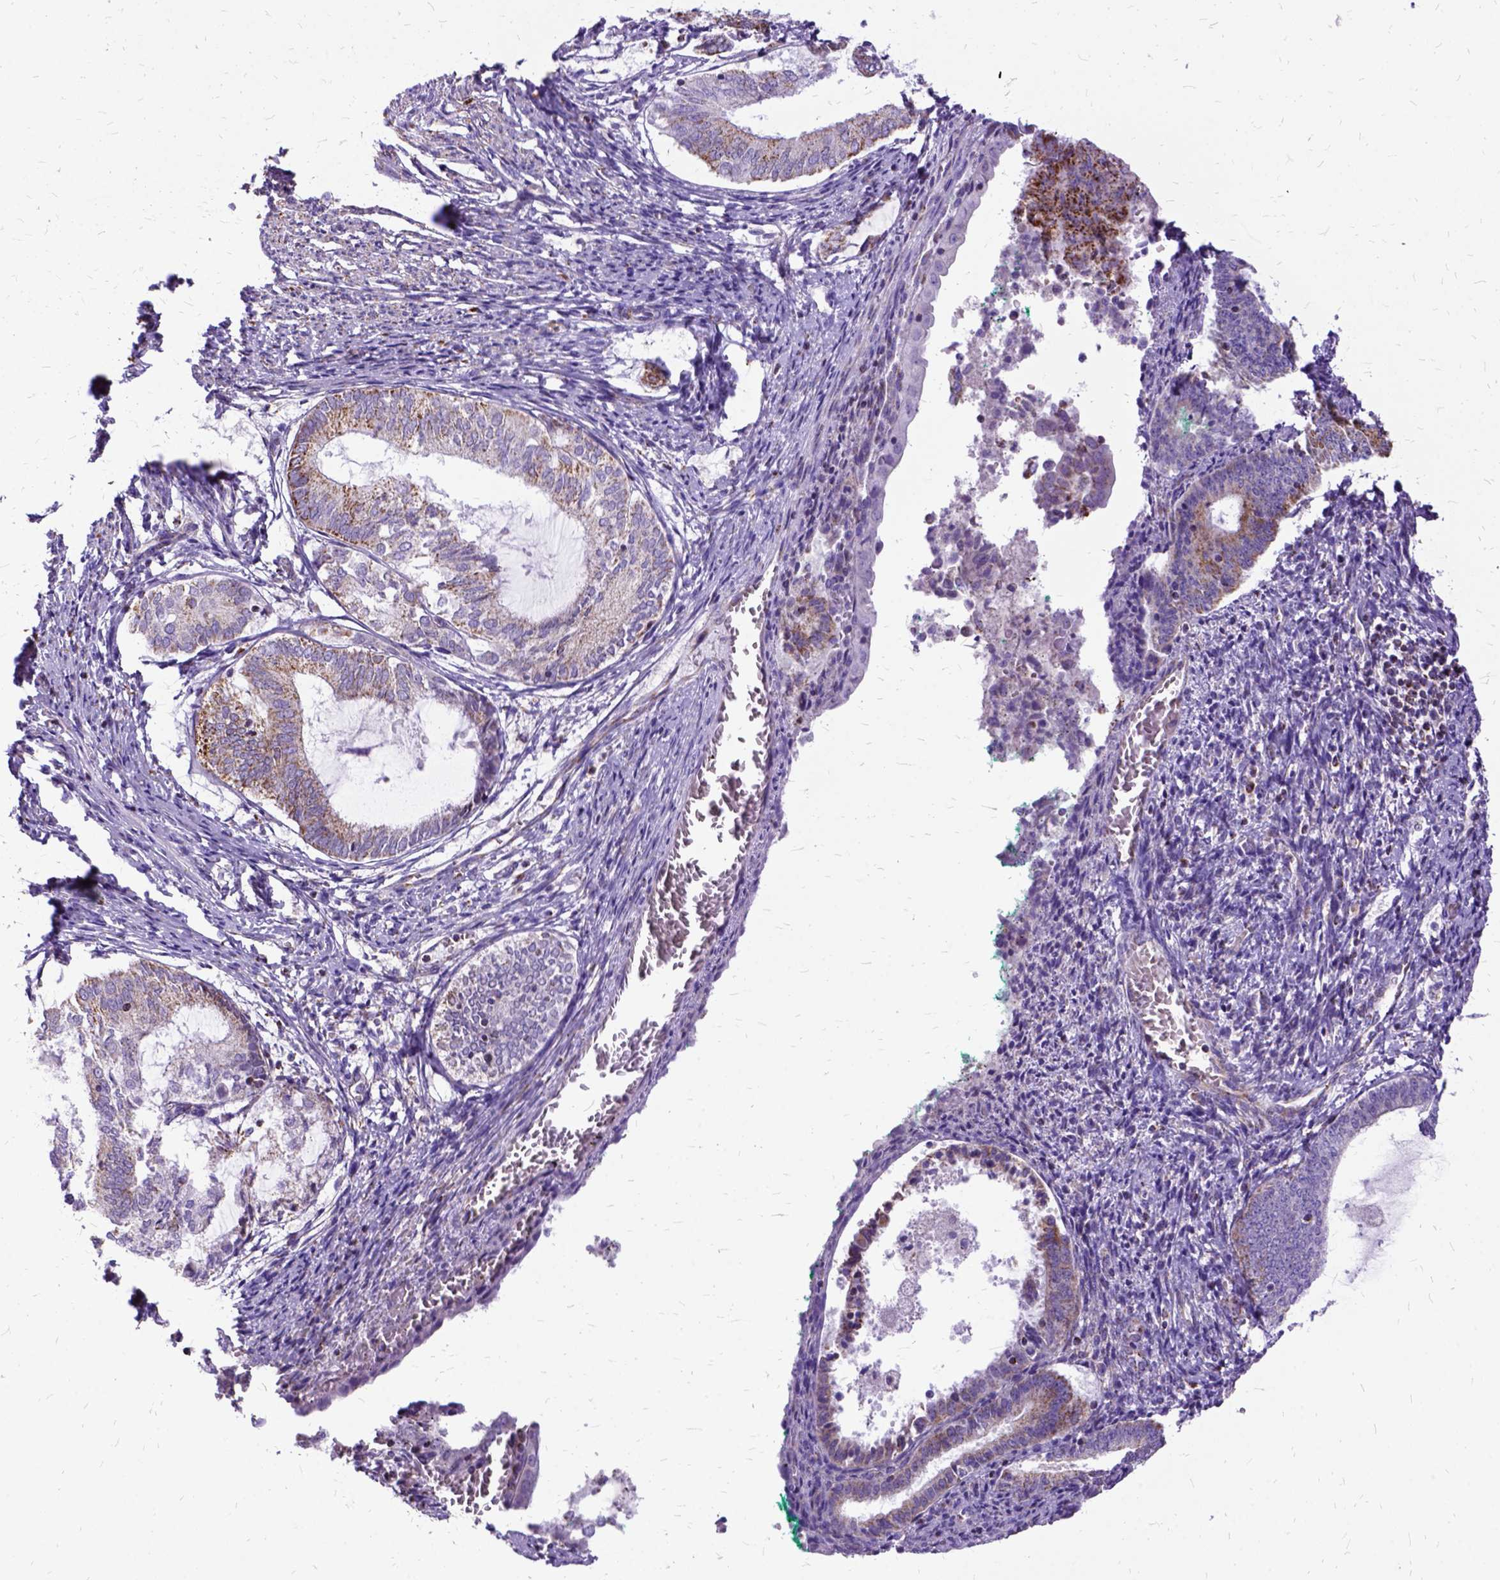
{"staining": {"intensity": "weak", "quantity": "<25%", "location": "cytoplasmic/membranous"}, "tissue": "endometrium", "cell_type": "Cells in endometrial stroma", "image_type": "normal", "snomed": [{"axis": "morphology", "description": "Normal tissue, NOS"}, {"axis": "topography", "description": "Endometrium"}], "caption": "Immunohistochemistry (IHC) of unremarkable endometrium exhibits no positivity in cells in endometrial stroma. (Immunohistochemistry (IHC), brightfield microscopy, high magnification).", "gene": "OXCT1", "patient": {"sex": "female", "age": 50}}